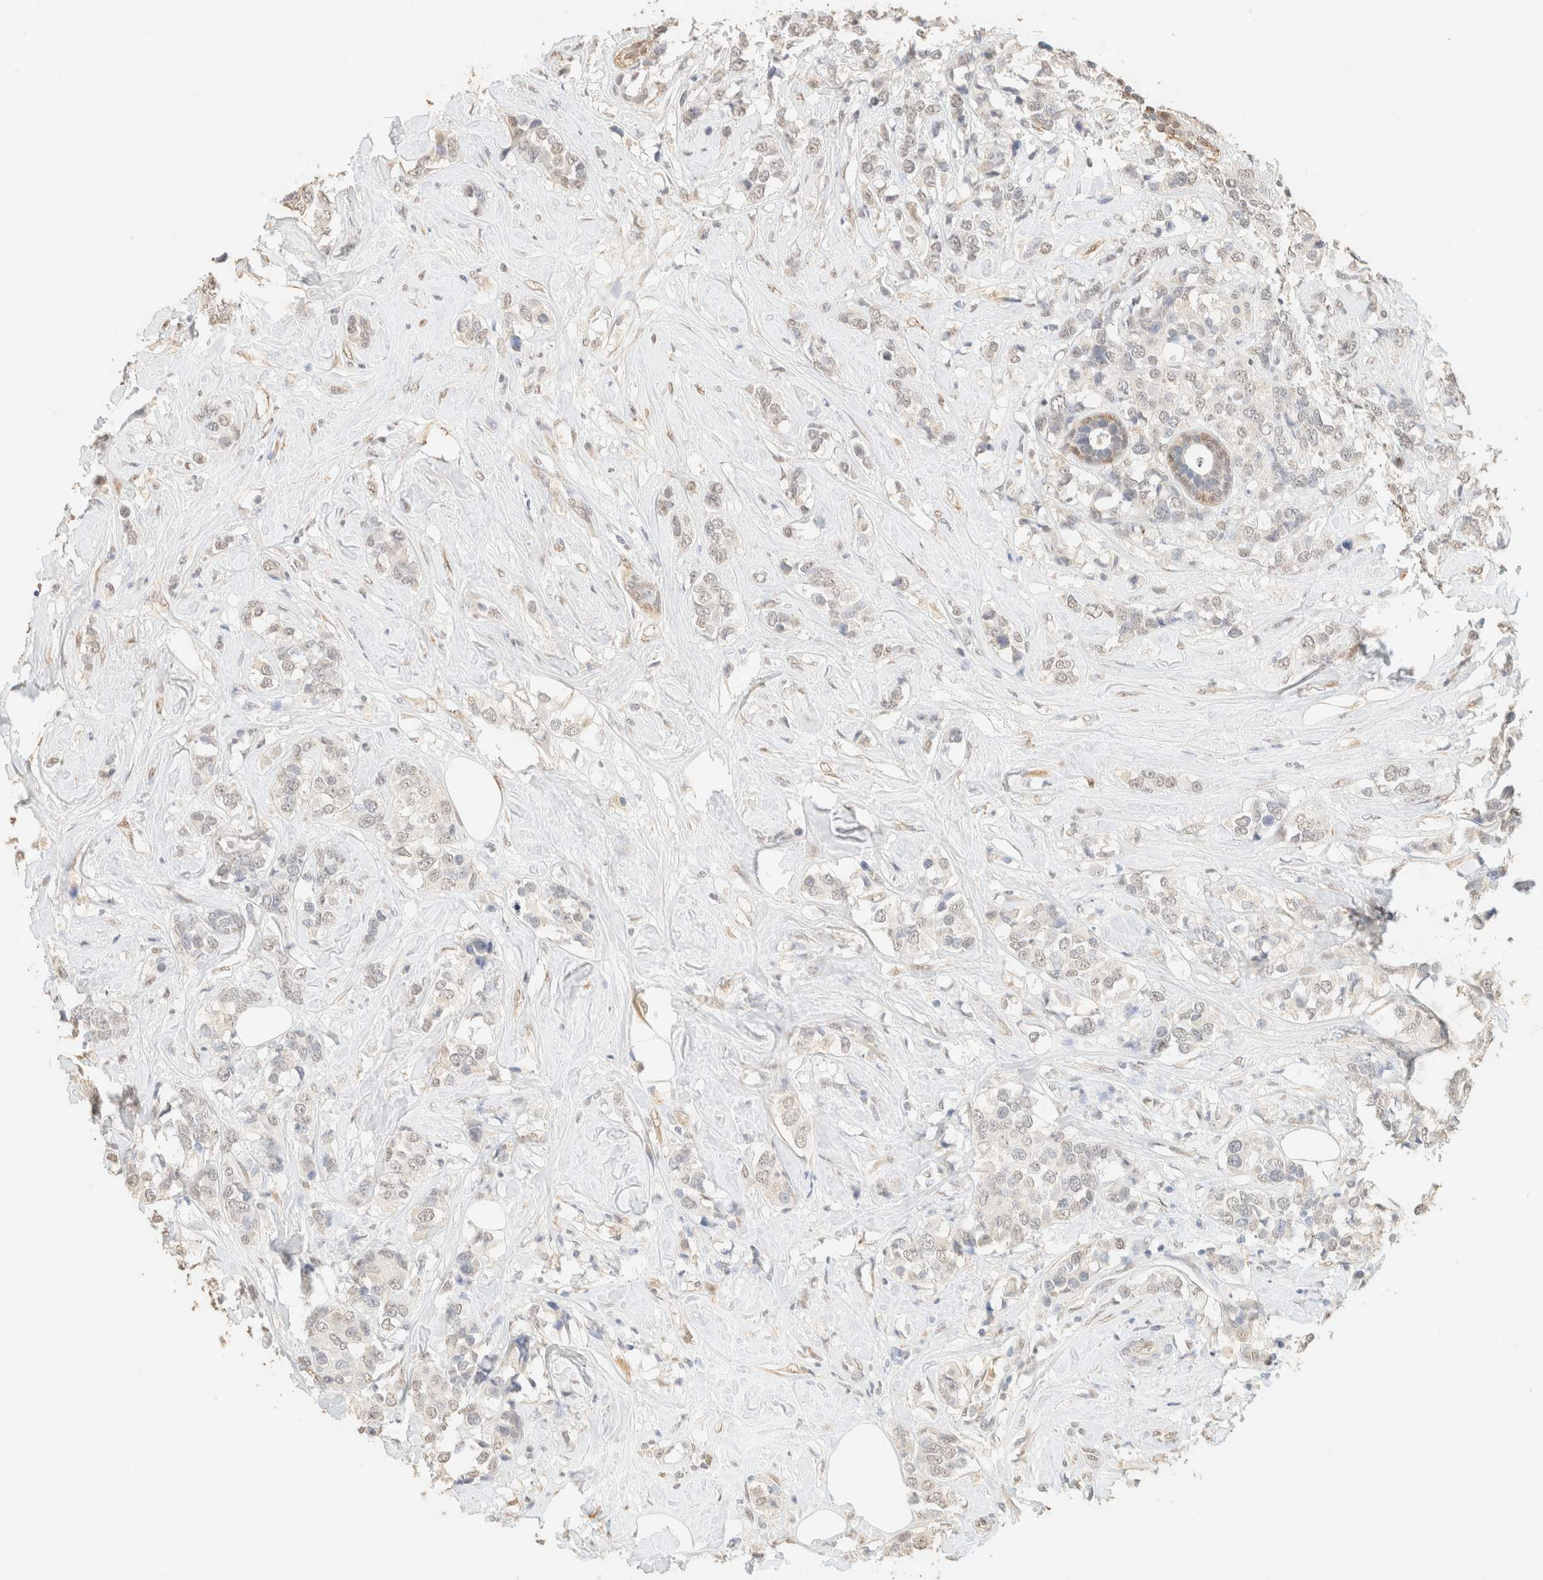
{"staining": {"intensity": "weak", "quantity": "<25%", "location": "nuclear"}, "tissue": "breast cancer", "cell_type": "Tumor cells", "image_type": "cancer", "snomed": [{"axis": "morphology", "description": "Lobular carcinoma"}, {"axis": "topography", "description": "Breast"}], "caption": "Immunohistochemistry photomicrograph of lobular carcinoma (breast) stained for a protein (brown), which exhibits no positivity in tumor cells.", "gene": "S100A13", "patient": {"sex": "female", "age": 59}}